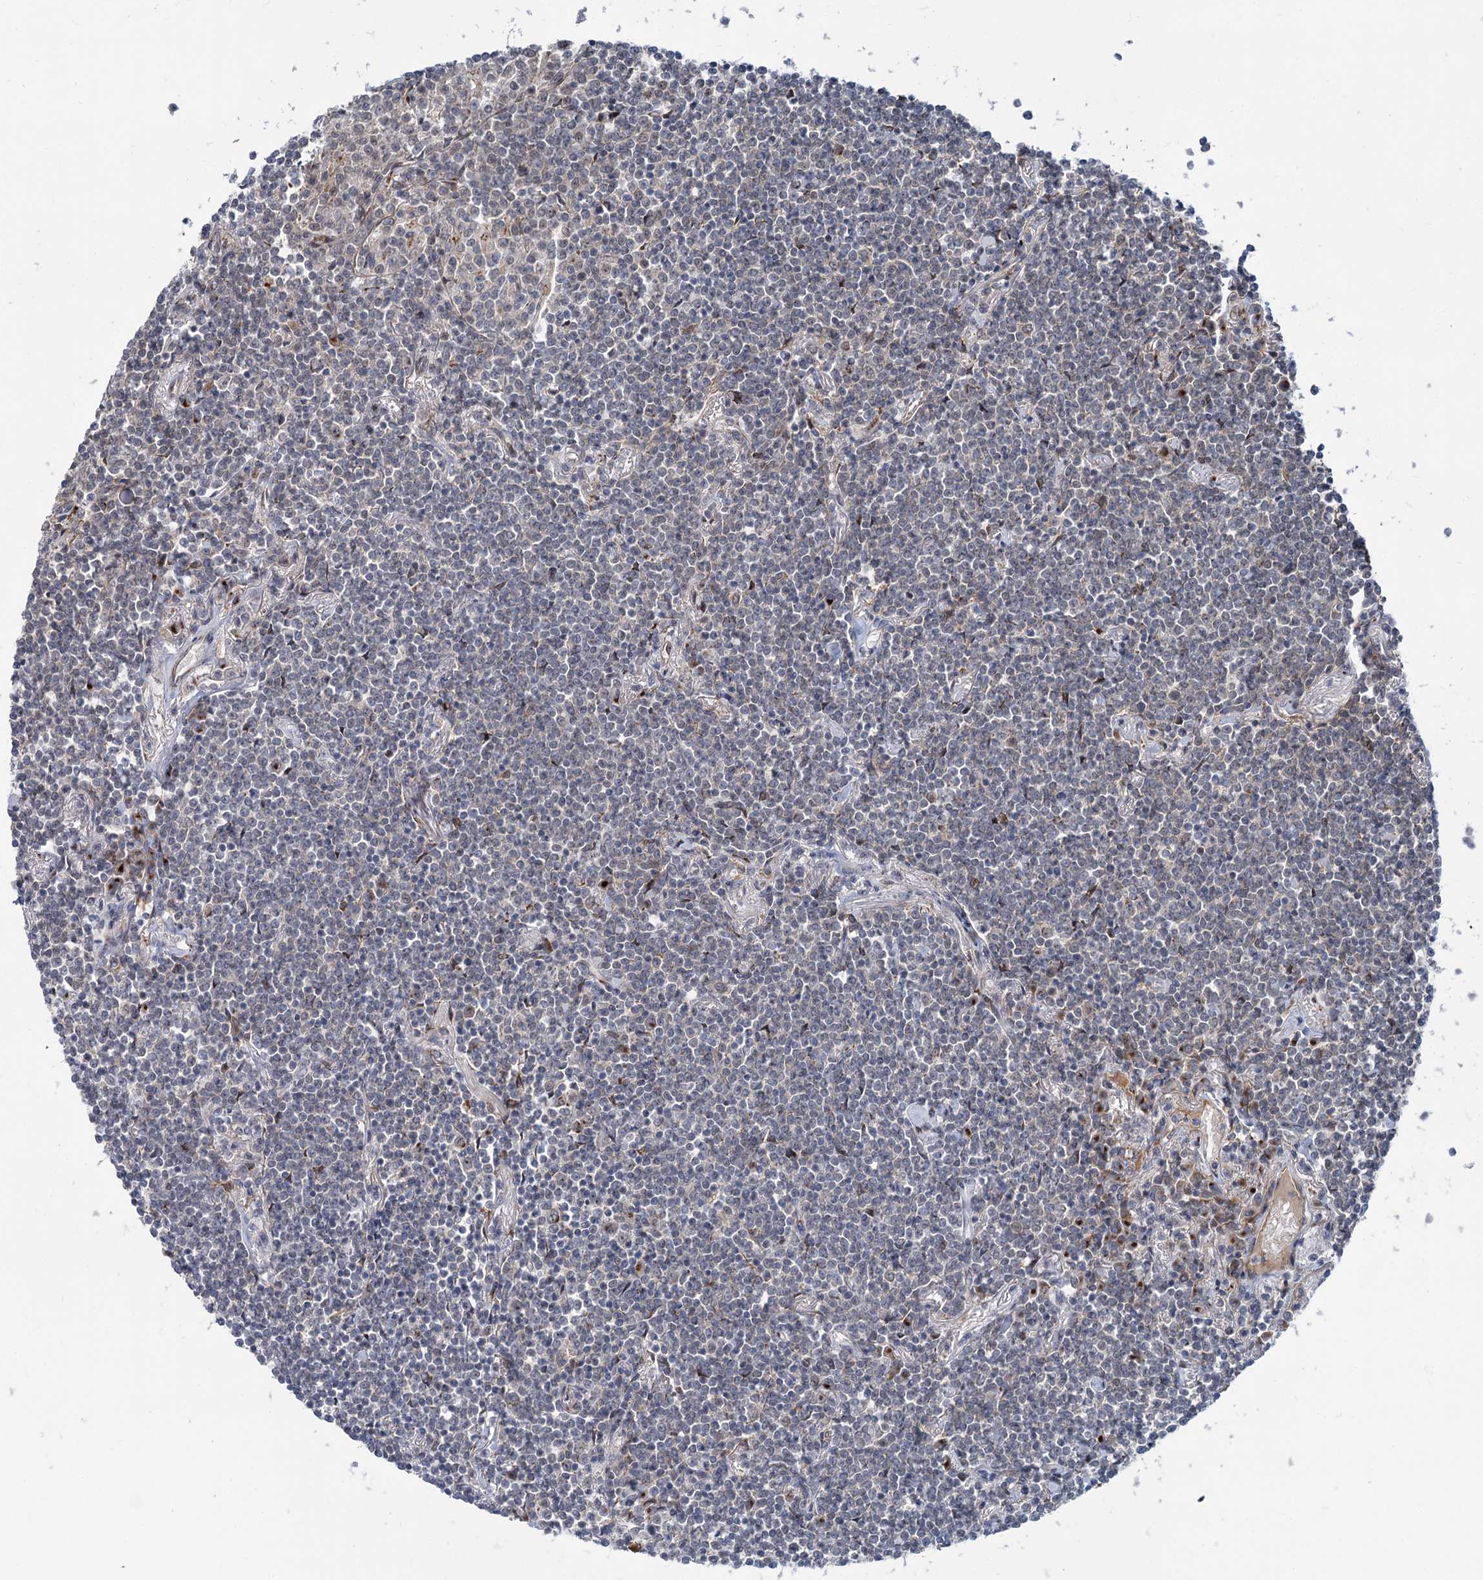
{"staining": {"intensity": "negative", "quantity": "none", "location": "none"}, "tissue": "lymphoma", "cell_type": "Tumor cells", "image_type": "cancer", "snomed": [{"axis": "morphology", "description": "Malignant lymphoma, non-Hodgkin's type, Low grade"}, {"axis": "topography", "description": "Lung"}], "caption": "An immunohistochemistry micrograph of lymphoma is shown. There is no staining in tumor cells of lymphoma.", "gene": "ELP4", "patient": {"sex": "female", "age": 71}}